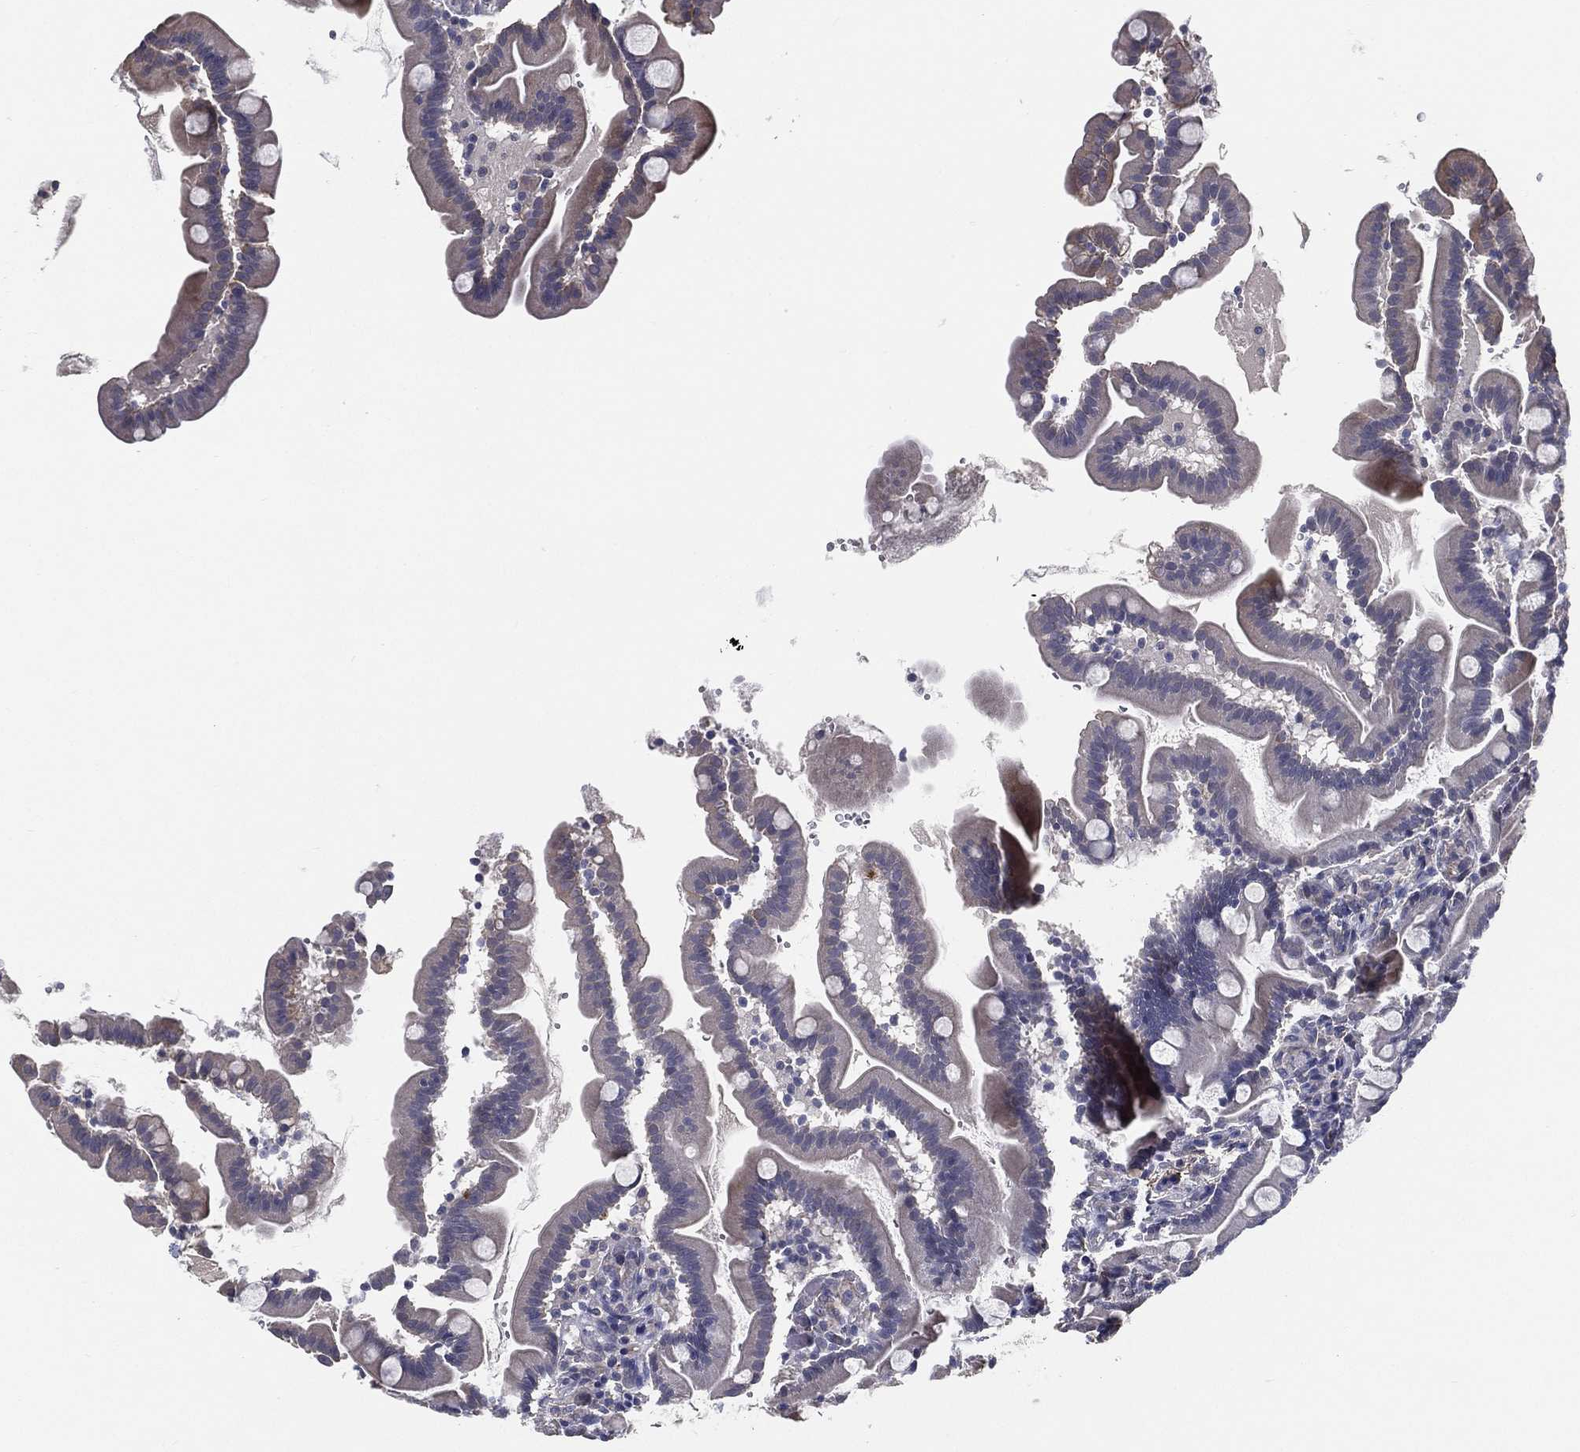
{"staining": {"intensity": "negative", "quantity": "none", "location": "none"}, "tissue": "small intestine", "cell_type": "Glandular cells", "image_type": "normal", "snomed": [{"axis": "morphology", "description": "Normal tissue, NOS"}, {"axis": "topography", "description": "Small intestine"}], "caption": "Human small intestine stained for a protein using immunohistochemistry (IHC) reveals no staining in glandular cells.", "gene": "LRRC56", "patient": {"sex": "female", "age": 44}}